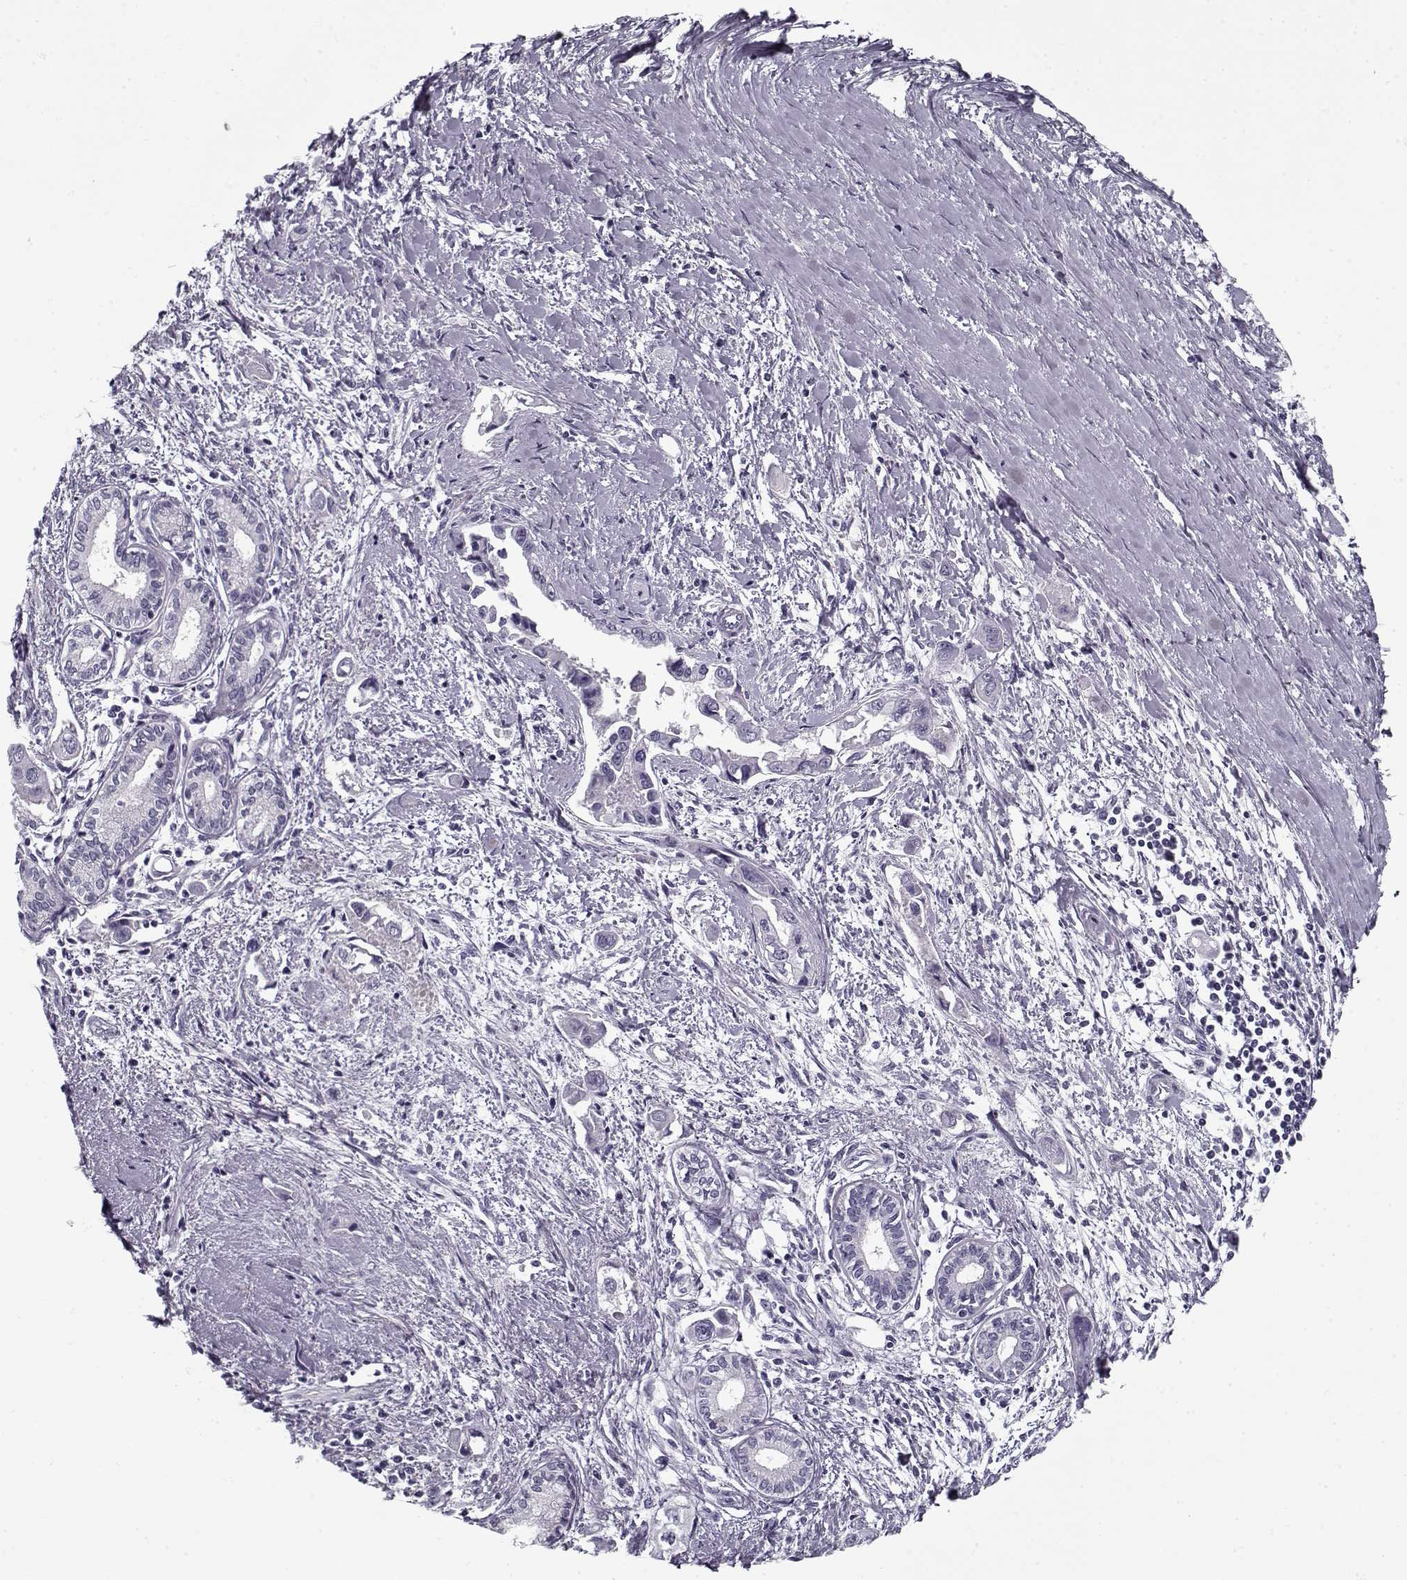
{"staining": {"intensity": "negative", "quantity": "none", "location": "none"}, "tissue": "pancreatic cancer", "cell_type": "Tumor cells", "image_type": "cancer", "snomed": [{"axis": "morphology", "description": "Adenocarcinoma, NOS"}, {"axis": "topography", "description": "Pancreas"}], "caption": "A high-resolution histopathology image shows IHC staining of adenocarcinoma (pancreatic), which exhibits no significant expression in tumor cells.", "gene": "SPACA9", "patient": {"sex": "male", "age": 60}}